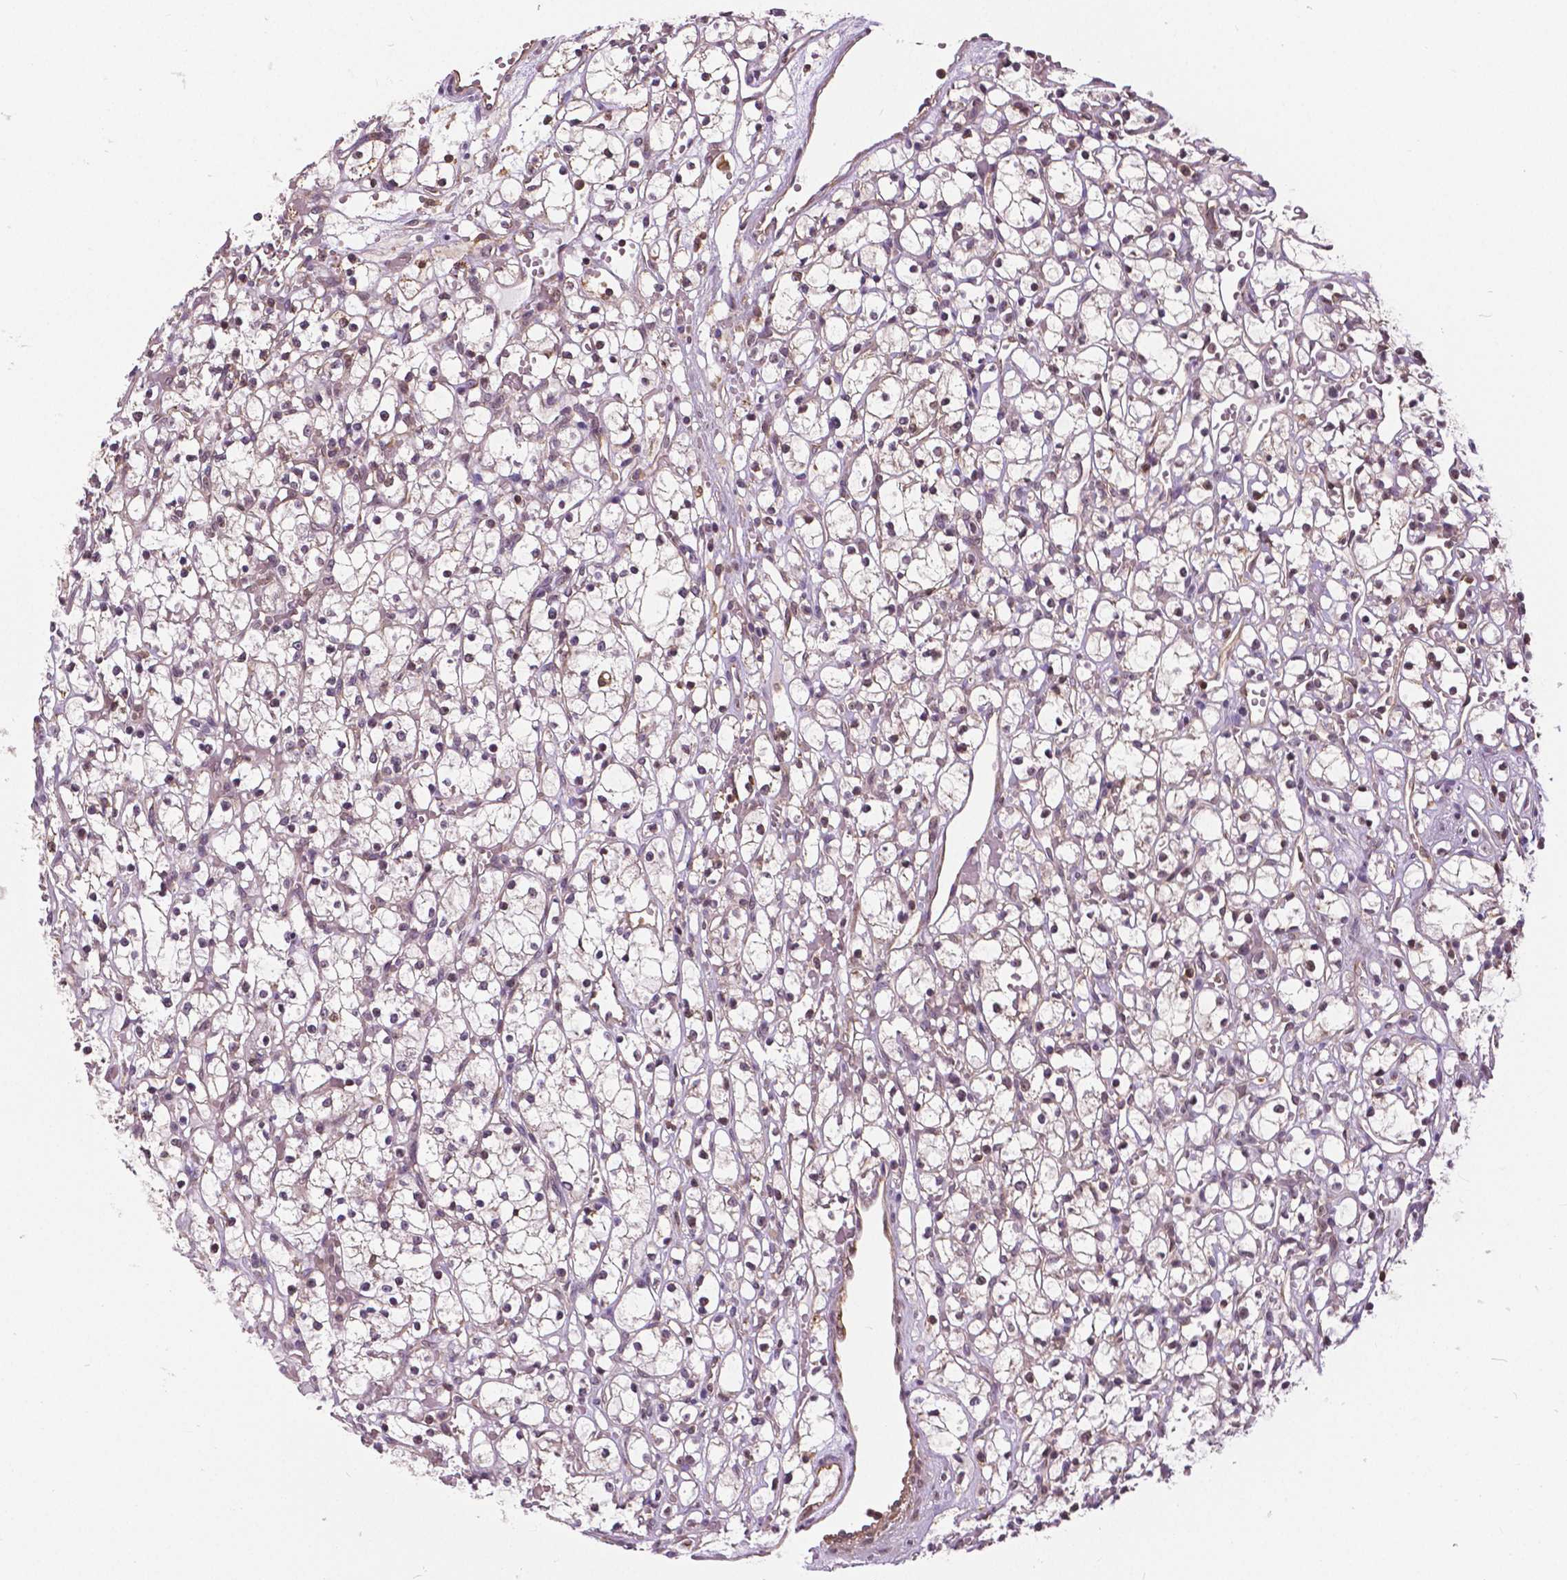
{"staining": {"intensity": "negative", "quantity": "none", "location": "none"}, "tissue": "renal cancer", "cell_type": "Tumor cells", "image_type": "cancer", "snomed": [{"axis": "morphology", "description": "Adenocarcinoma, NOS"}, {"axis": "topography", "description": "Kidney"}], "caption": "Adenocarcinoma (renal) was stained to show a protein in brown. There is no significant expression in tumor cells.", "gene": "ANXA13", "patient": {"sex": "female", "age": 59}}